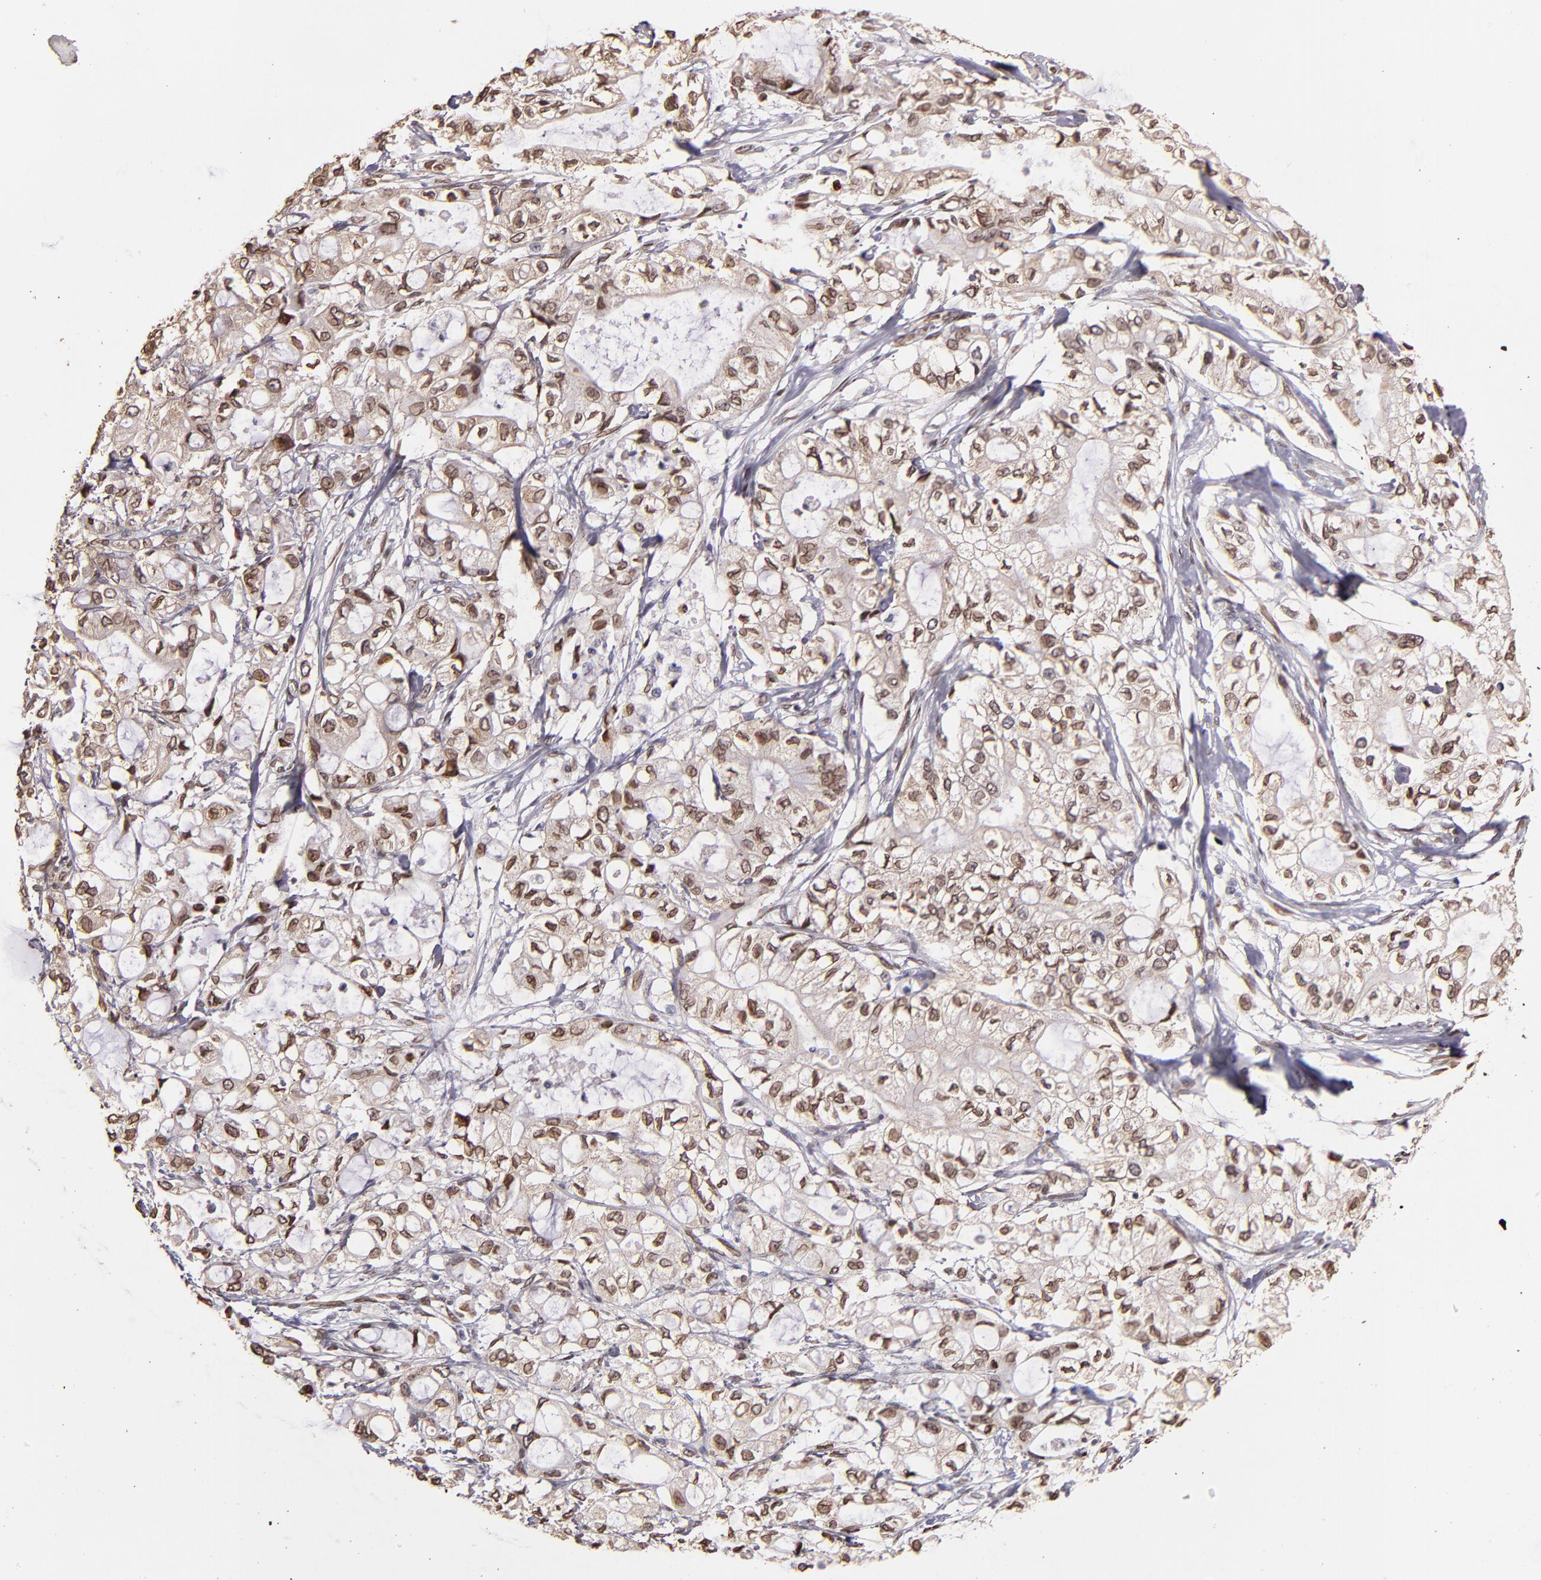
{"staining": {"intensity": "moderate", "quantity": ">75%", "location": "cytoplasmic/membranous,nuclear"}, "tissue": "pancreatic cancer", "cell_type": "Tumor cells", "image_type": "cancer", "snomed": [{"axis": "morphology", "description": "Adenocarcinoma, NOS"}, {"axis": "topography", "description": "Pancreas"}], "caption": "Adenocarcinoma (pancreatic) stained with a brown dye displays moderate cytoplasmic/membranous and nuclear positive expression in about >75% of tumor cells.", "gene": "PUM3", "patient": {"sex": "male", "age": 79}}